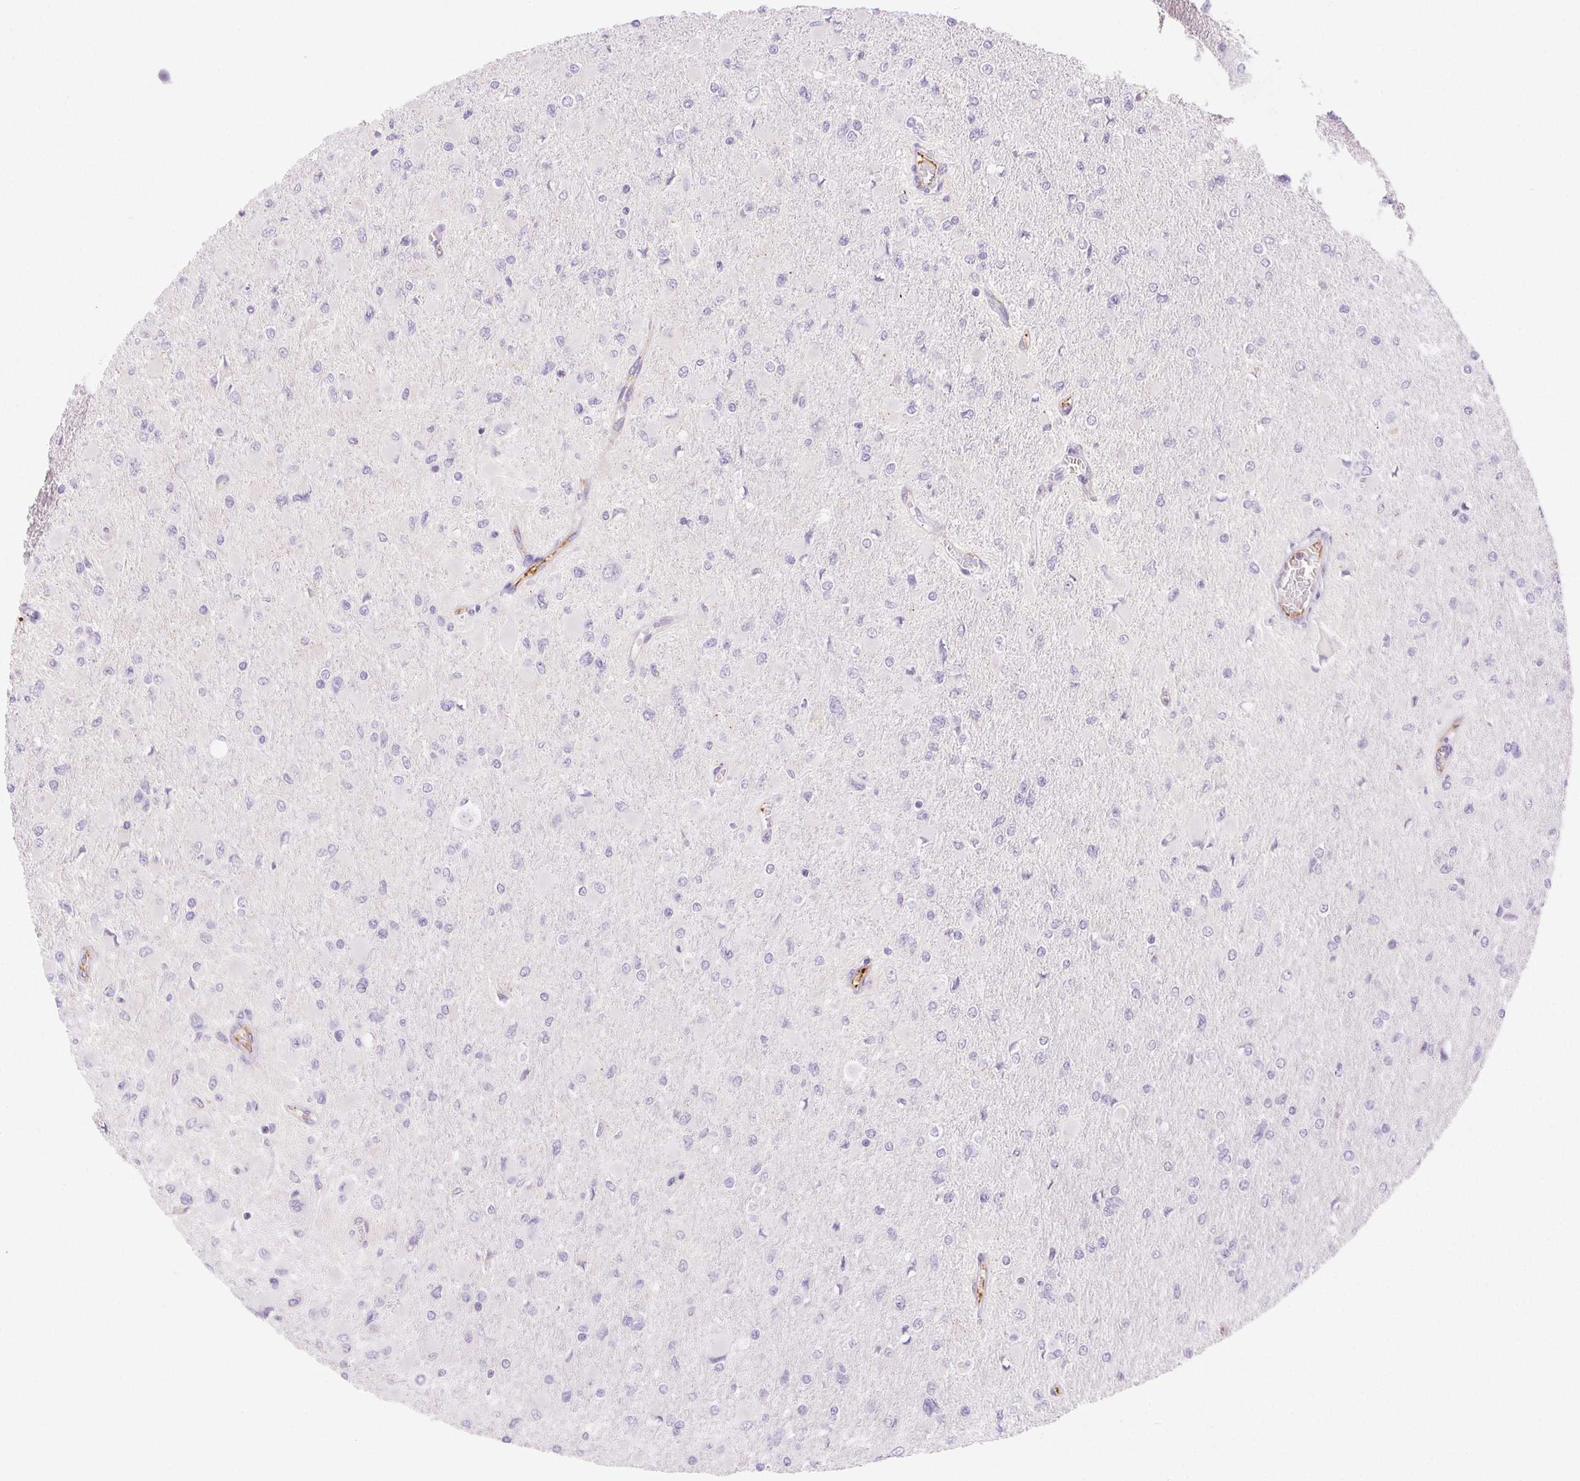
{"staining": {"intensity": "negative", "quantity": "none", "location": "none"}, "tissue": "glioma", "cell_type": "Tumor cells", "image_type": "cancer", "snomed": [{"axis": "morphology", "description": "Glioma, malignant, High grade"}, {"axis": "topography", "description": "Cerebral cortex"}], "caption": "IHC photomicrograph of neoplastic tissue: malignant high-grade glioma stained with DAB (3,3'-diaminobenzidine) shows no significant protein expression in tumor cells.", "gene": "FGA", "patient": {"sex": "female", "age": 36}}